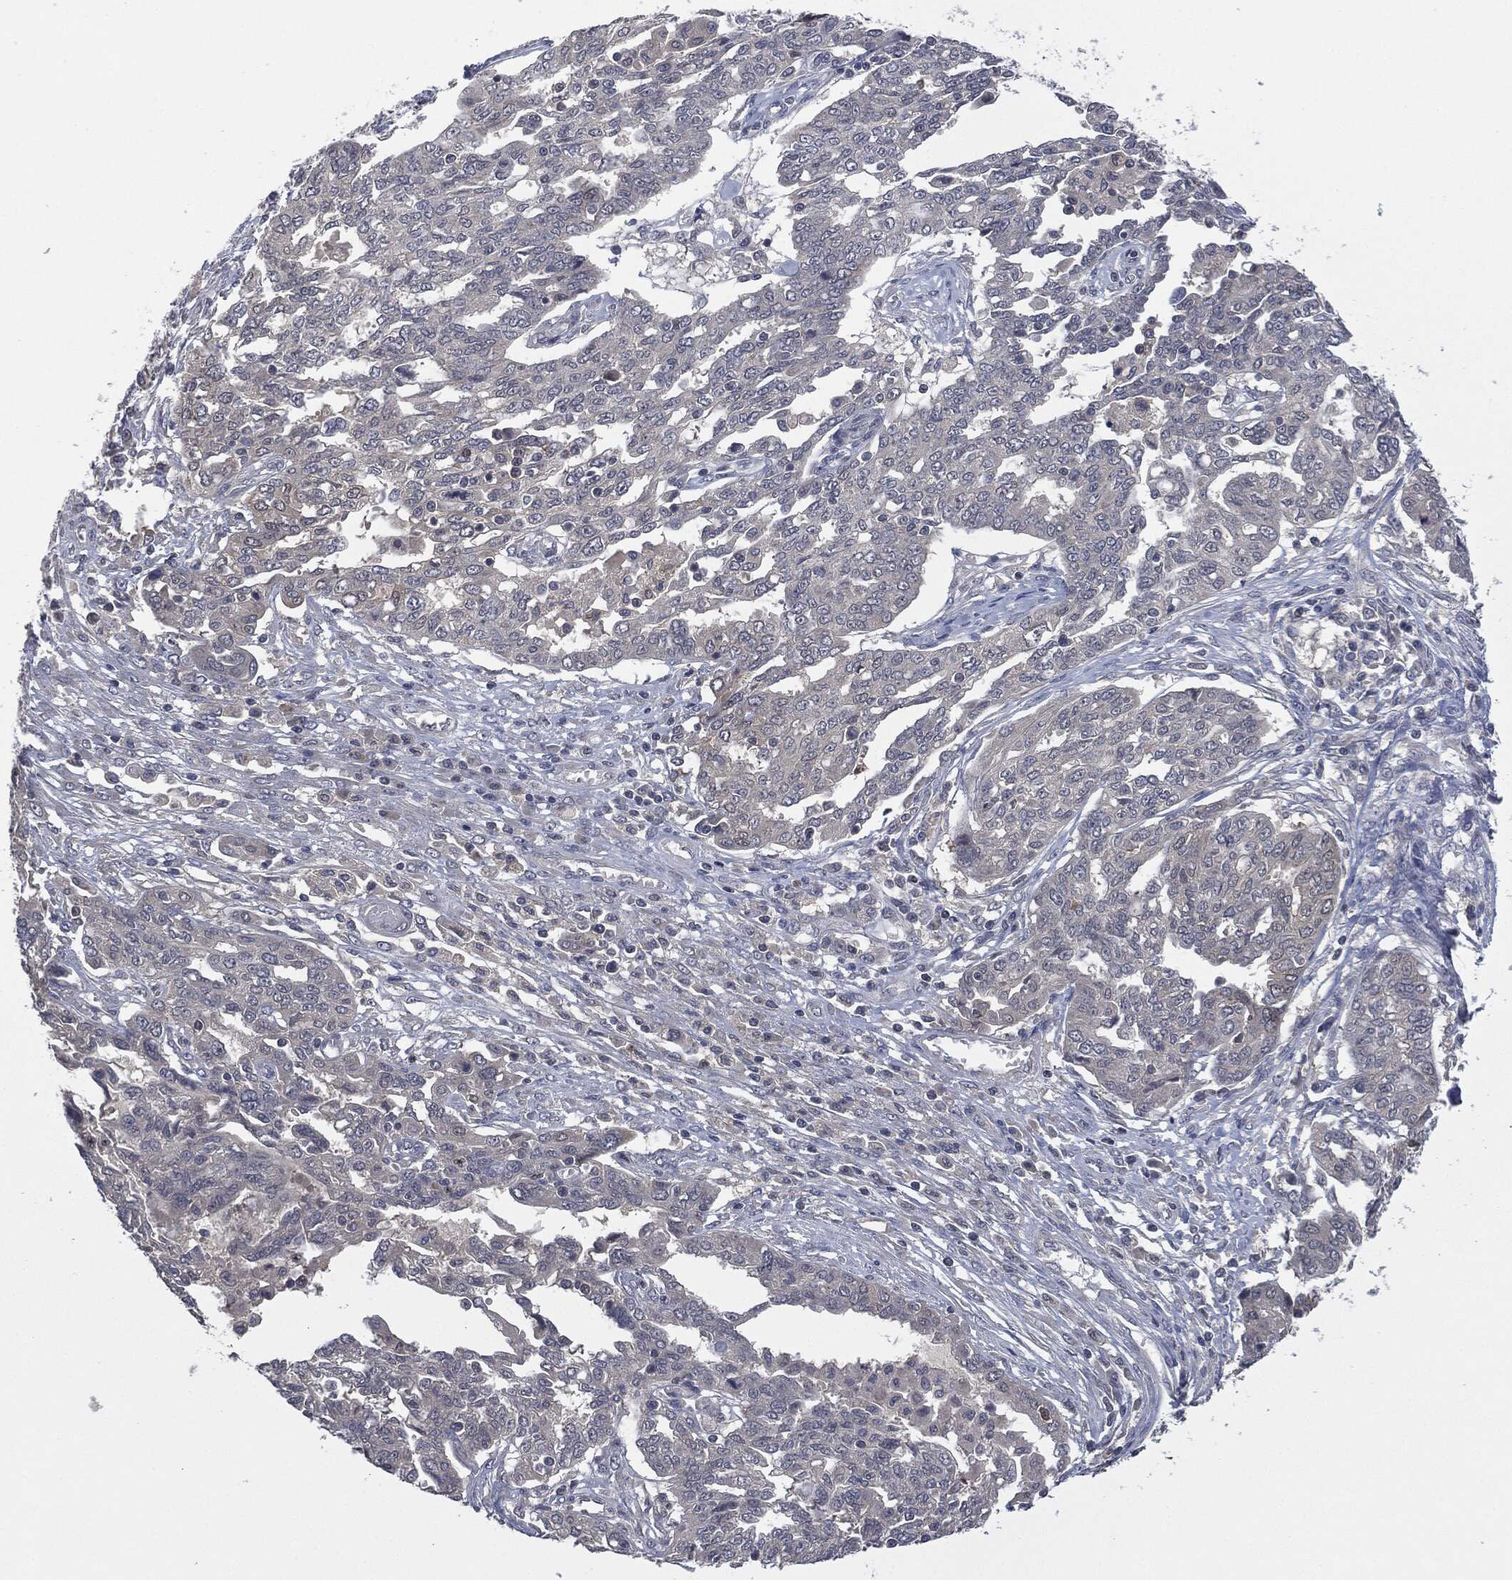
{"staining": {"intensity": "negative", "quantity": "none", "location": "none"}, "tissue": "ovarian cancer", "cell_type": "Tumor cells", "image_type": "cancer", "snomed": [{"axis": "morphology", "description": "Cystadenocarcinoma, serous, NOS"}, {"axis": "topography", "description": "Ovary"}], "caption": "Tumor cells are negative for brown protein staining in serous cystadenocarcinoma (ovarian).", "gene": "IL1RN", "patient": {"sex": "female", "age": 67}}